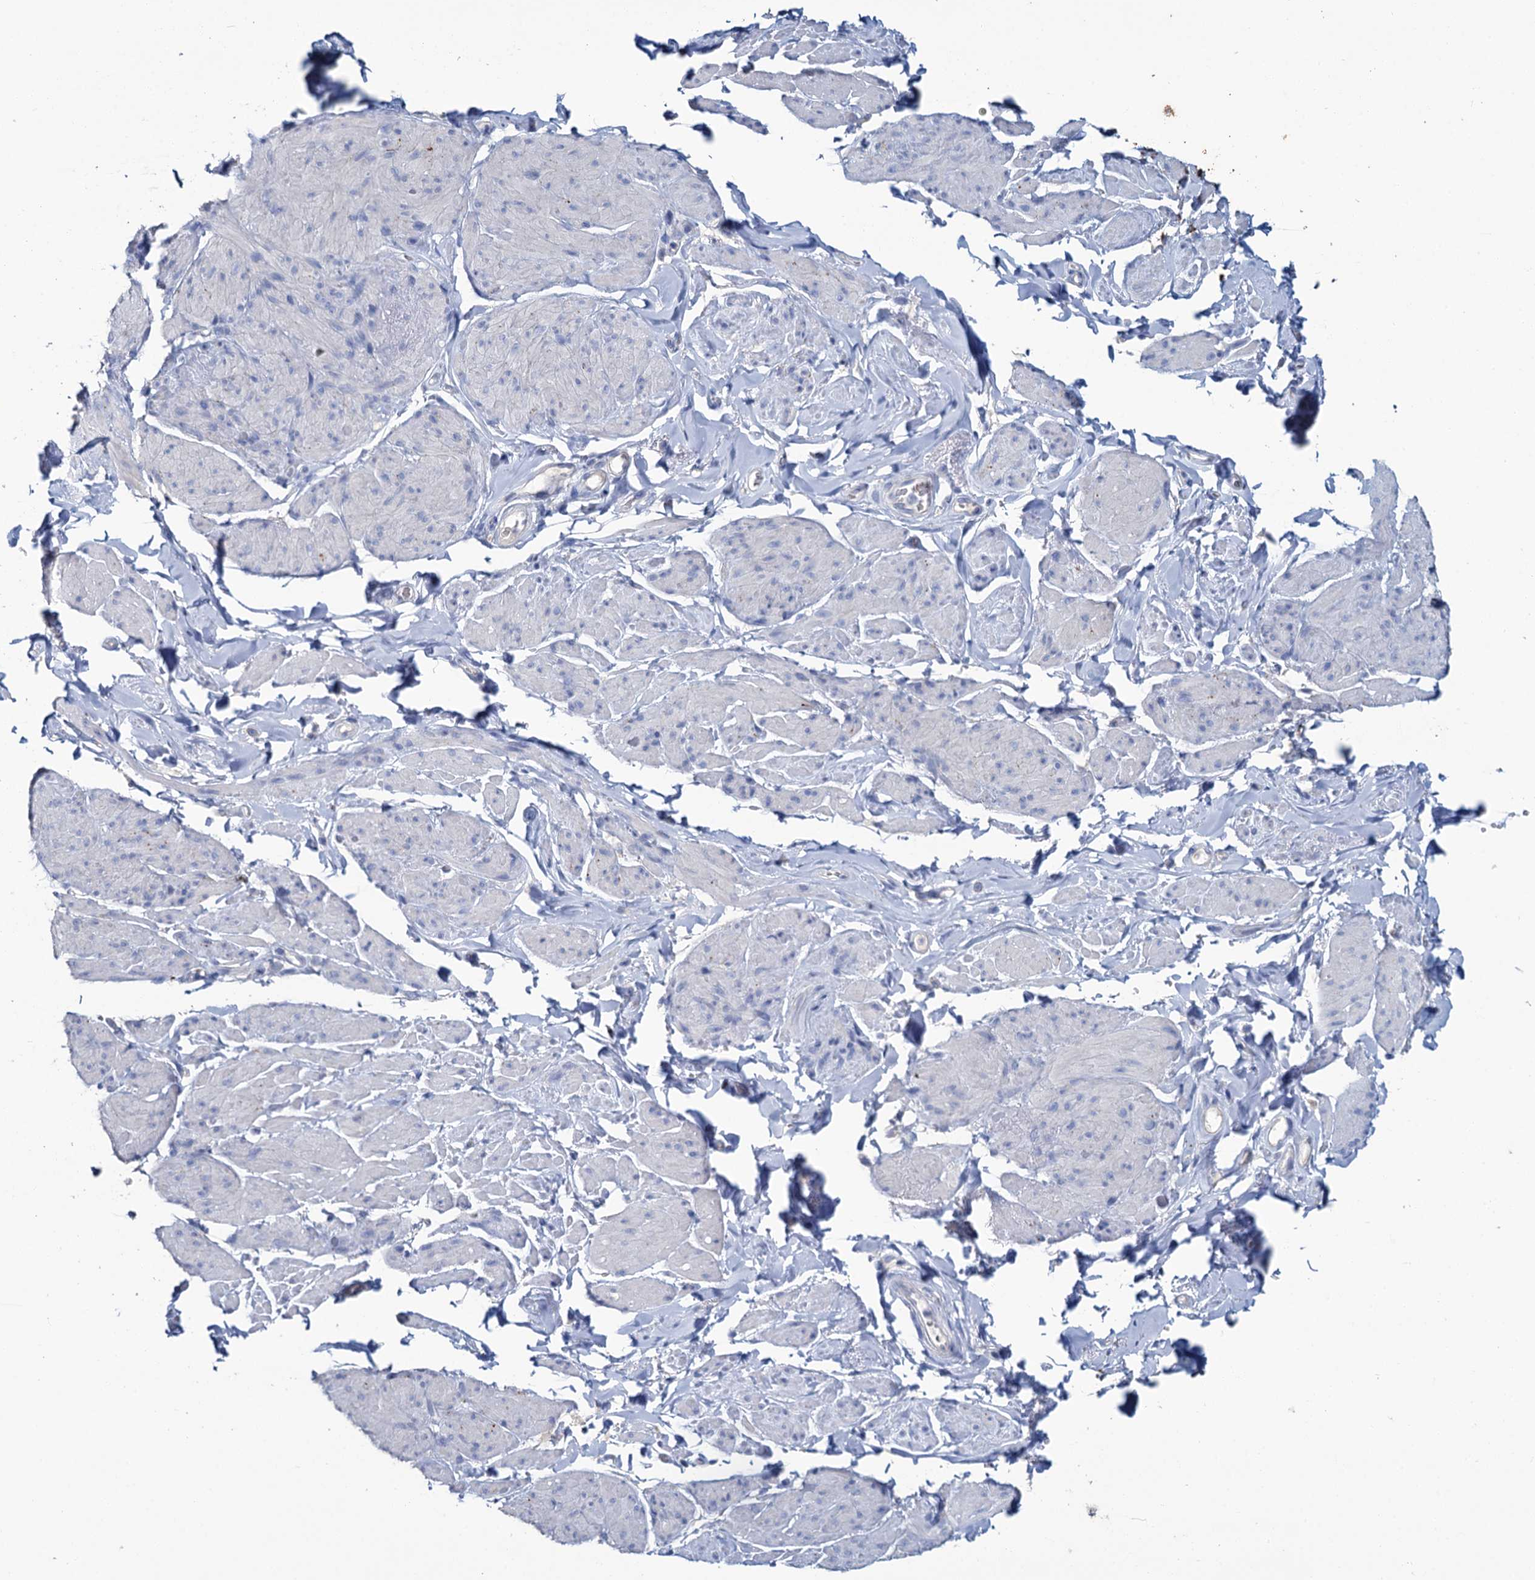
{"staining": {"intensity": "negative", "quantity": "none", "location": "none"}, "tissue": "smooth muscle", "cell_type": "Smooth muscle cells", "image_type": "normal", "snomed": [{"axis": "morphology", "description": "Normal tissue, NOS"}, {"axis": "topography", "description": "Smooth muscle"}, {"axis": "topography", "description": "Peripheral nerve tissue"}], "caption": "Photomicrograph shows no significant protein staining in smooth muscle cells of benign smooth muscle. (DAB (3,3'-diaminobenzidine) IHC with hematoxylin counter stain).", "gene": "SNCB", "patient": {"sex": "male", "age": 69}}